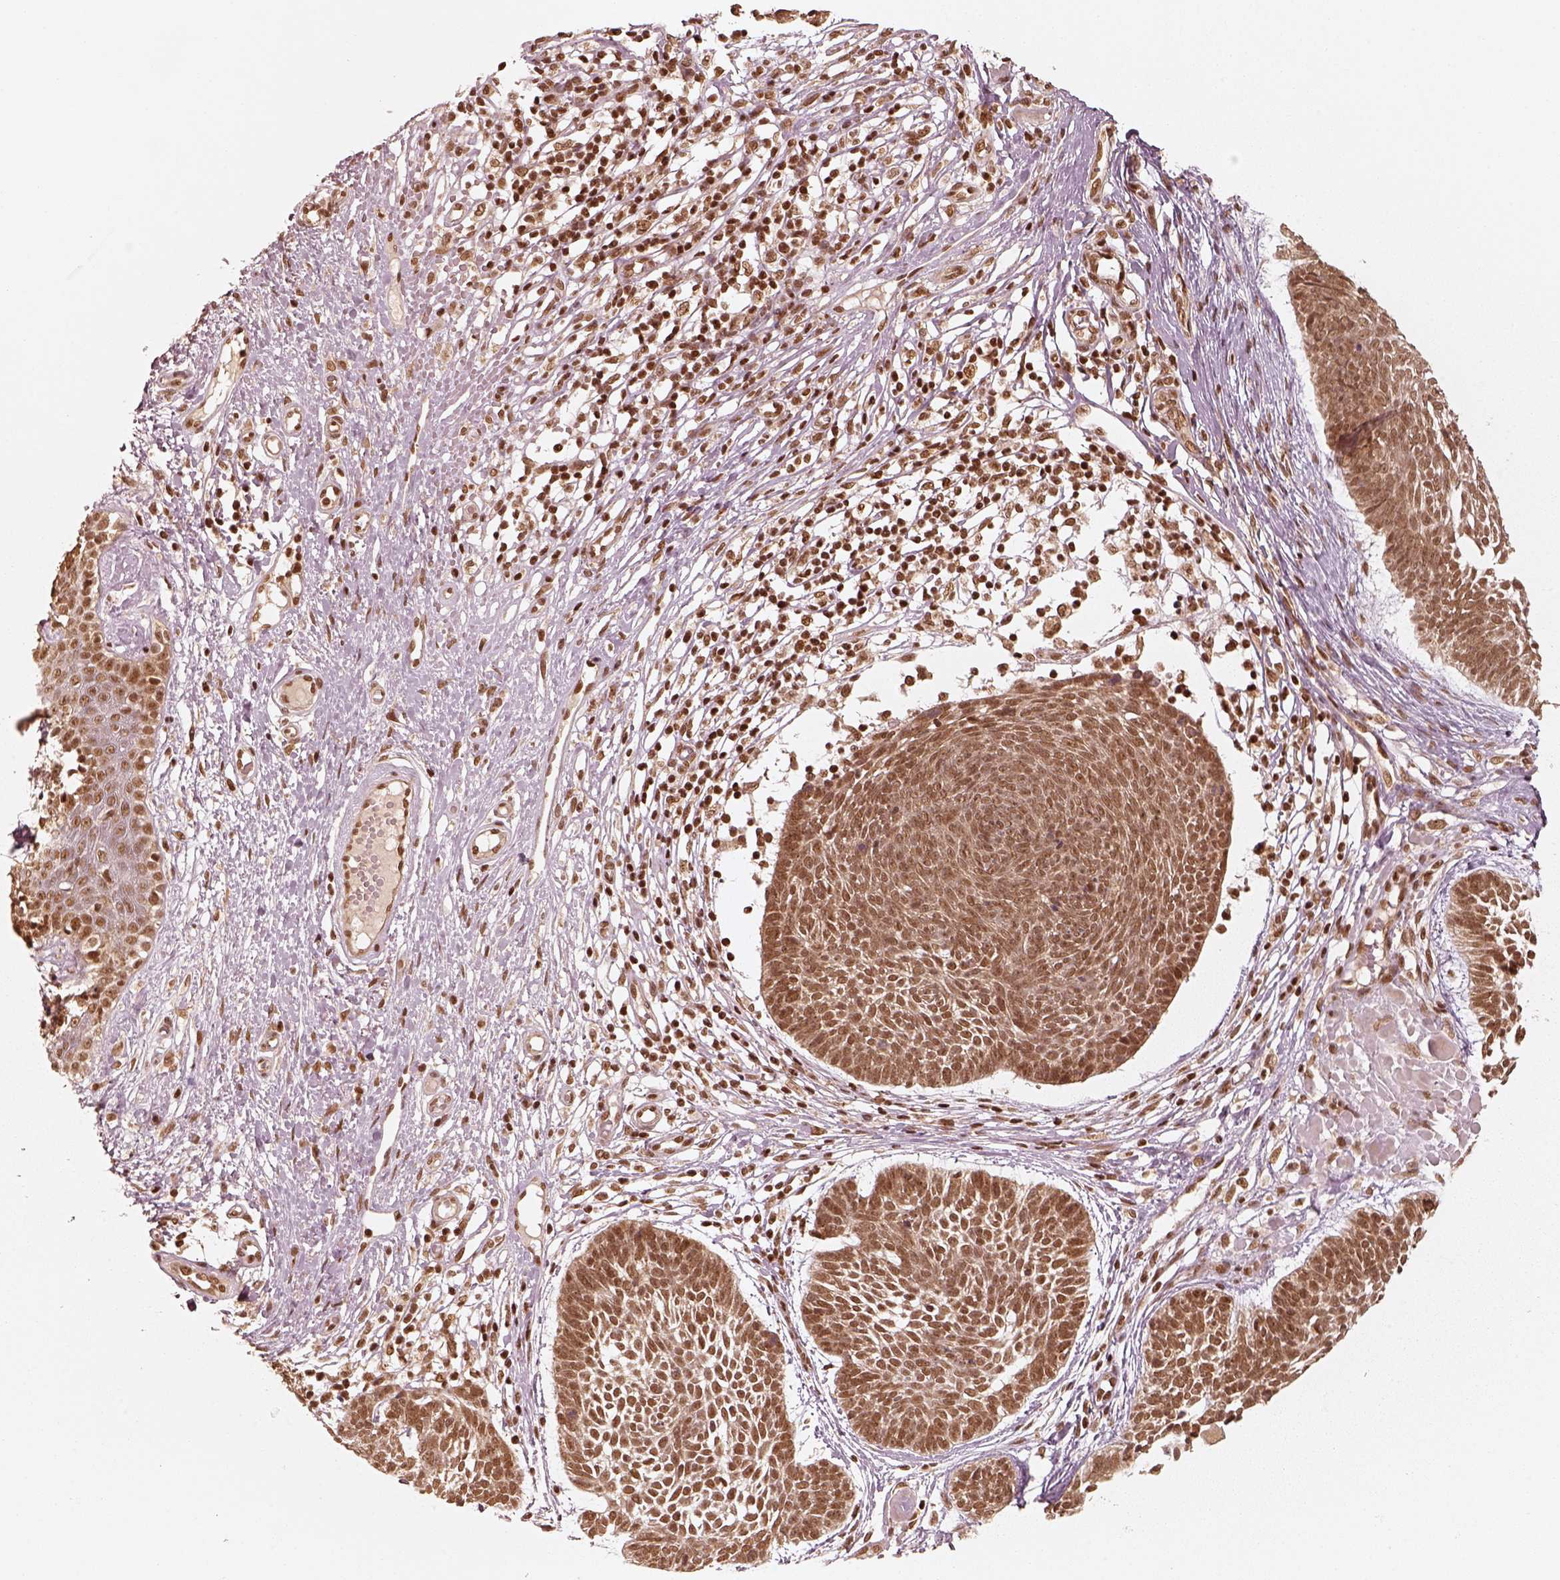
{"staining": {"intensity": "moderate", "quantity": ">75%", "location": "nuclear"}, "tissue": "skin cancer", "cell_type": "Tumor cells", "image_type": "cancer", "snomed": [{"axis": "morphology", "description": "Basal cell carcinoma"}, {"axis": "topography", "description": "Skin"}], "caption": "Immunohistochemical staining of skin cancer (basal cell carcinoma) shows medium levels of moderate nuclear expression in approximately >75% of tumor cells. (Brightfield microscopy of DAB IHC at high magnification).", "gene": "GMEB2", "patient": {"sex": "male", "age": 85}}